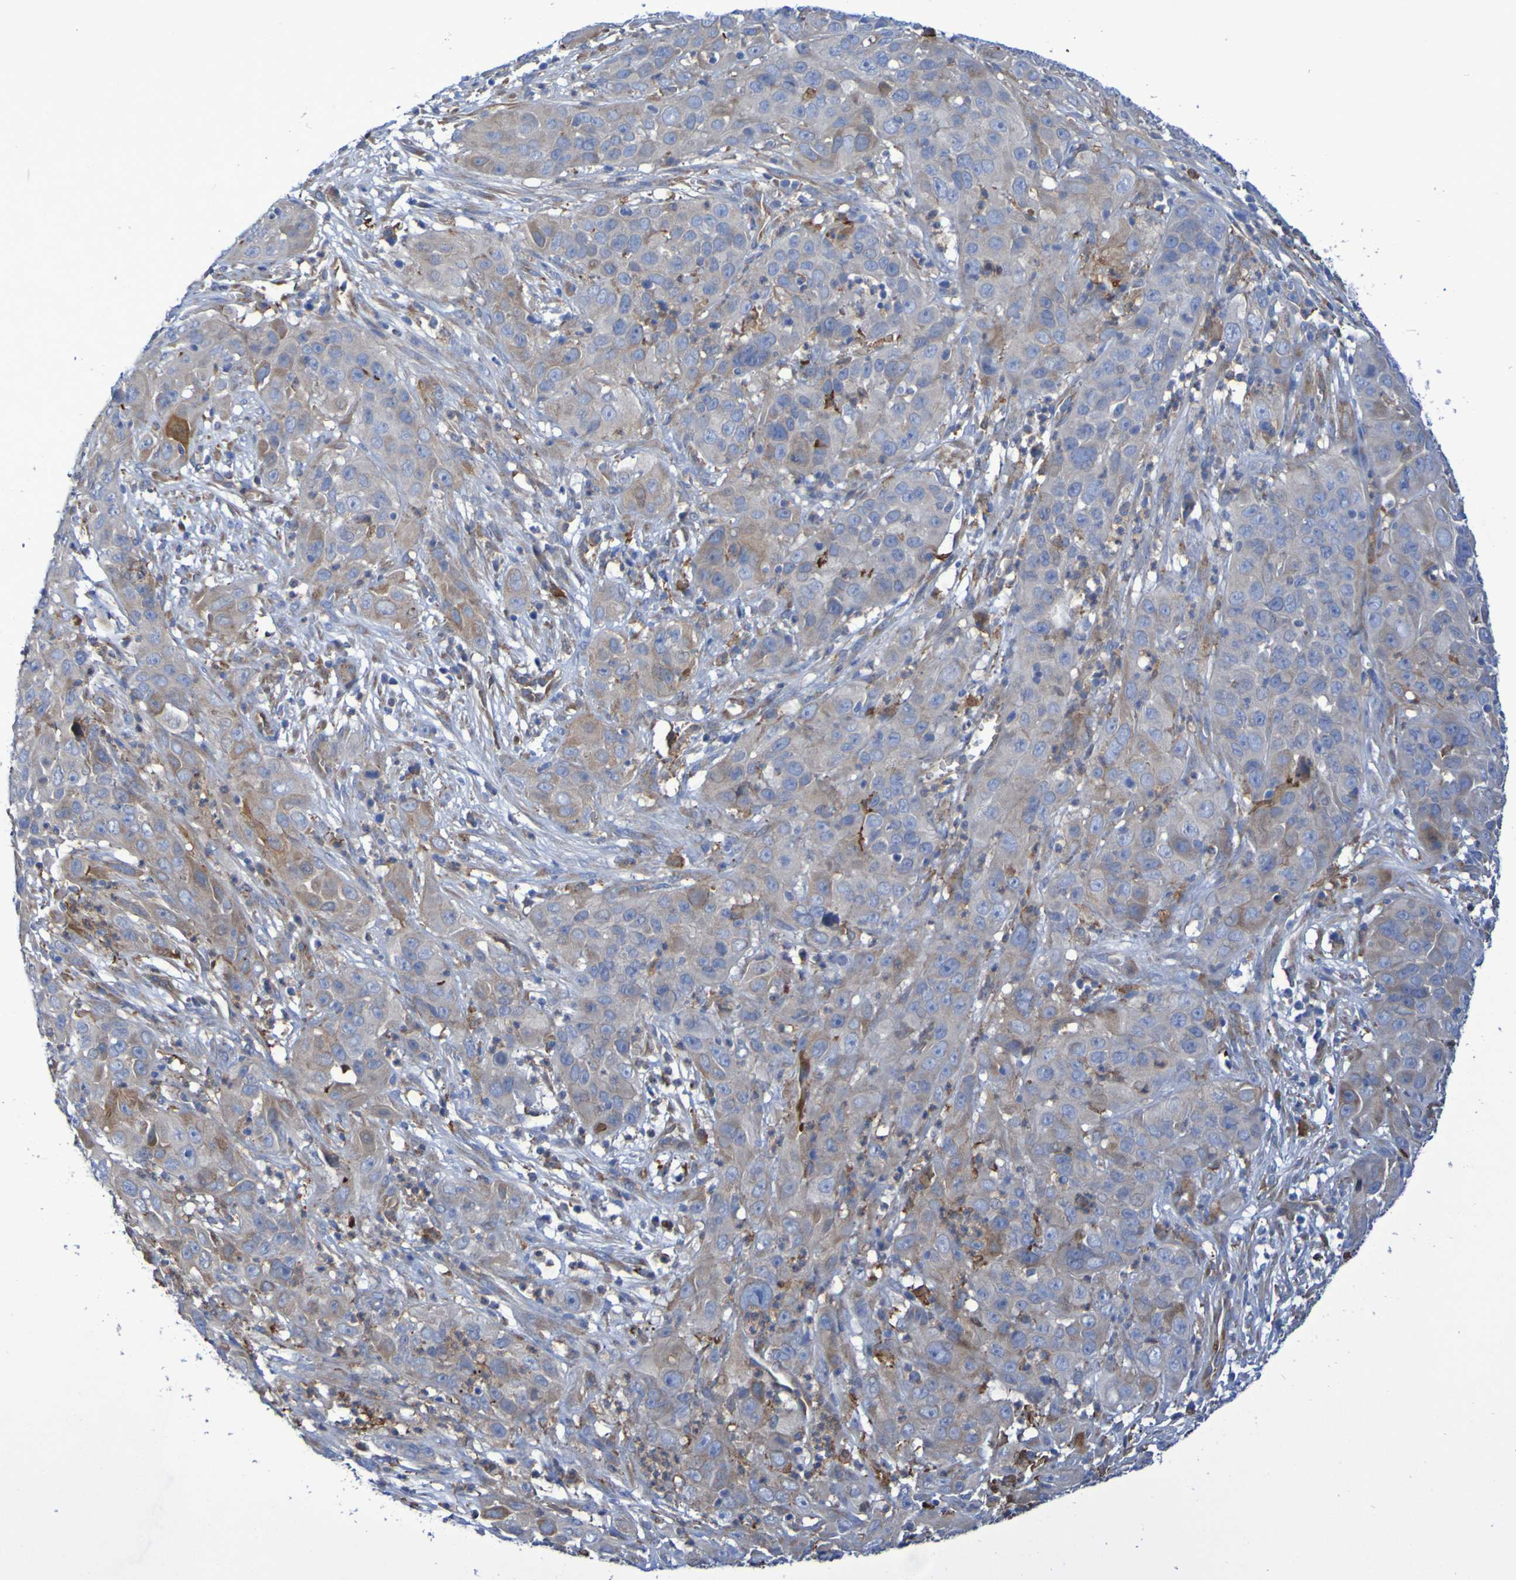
{"staining": {"intensity": "weak", "quantity": ">75%", "location": "cytoplasmic/membranous"}, "tissue": "cervical cancer", "cell_type": "Tumor cells", "image_type": "cancer", "snomed": [{"axis": "morphology", "description": "Squamous cell carcinoma, NOS"}, {"axis": "topography", "description": "Cervix"}], "caption": "An IHC histopathology image of neoplastic tissue is shown. Protein staining in brown labels weak cytoplasmic/membranous positivity in cervical squamous cell carcinoma within tumor cells.", "gene": "SCRG1", "patient": {"sex": "female", "age": 32}}